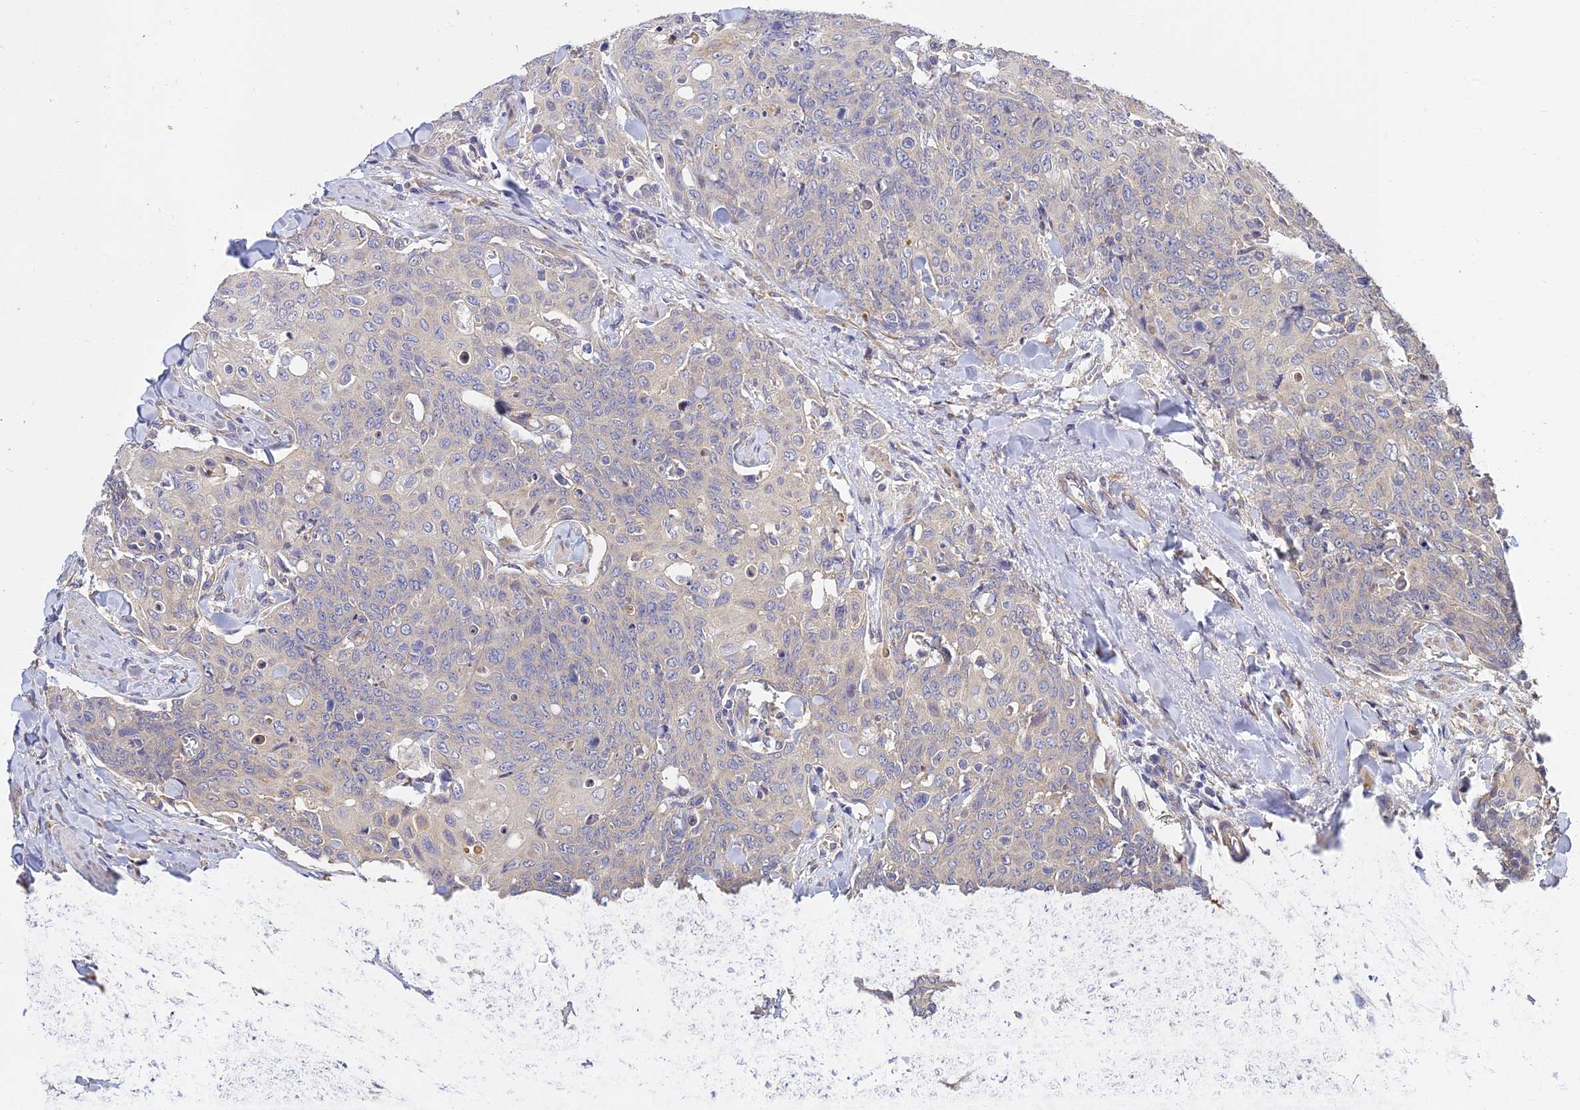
{"staining": {"intensity": "negative", "quantity": "none", "location": "none"}, "tissue": "skin cancer", "cell_type": "Tumor cells", "image_type": "cancer", "snomed": [{"axis": "morphology", "description": "Squamous cell carcinoma, NOS"}, {"axis": "topography", "description": "Skin"}, {"axis": "topography", "description": "Vulva"}], "caption": "IHC photomicrograph of neoplastic tissue: squamous cell carcinoma (skin) stained with DAB (3,3'-diaminobenzidine) exhibits no significant protein expression in tumor cells.", "gene": "ARL8B", "patient": {"sex": "female", "age": 85}}